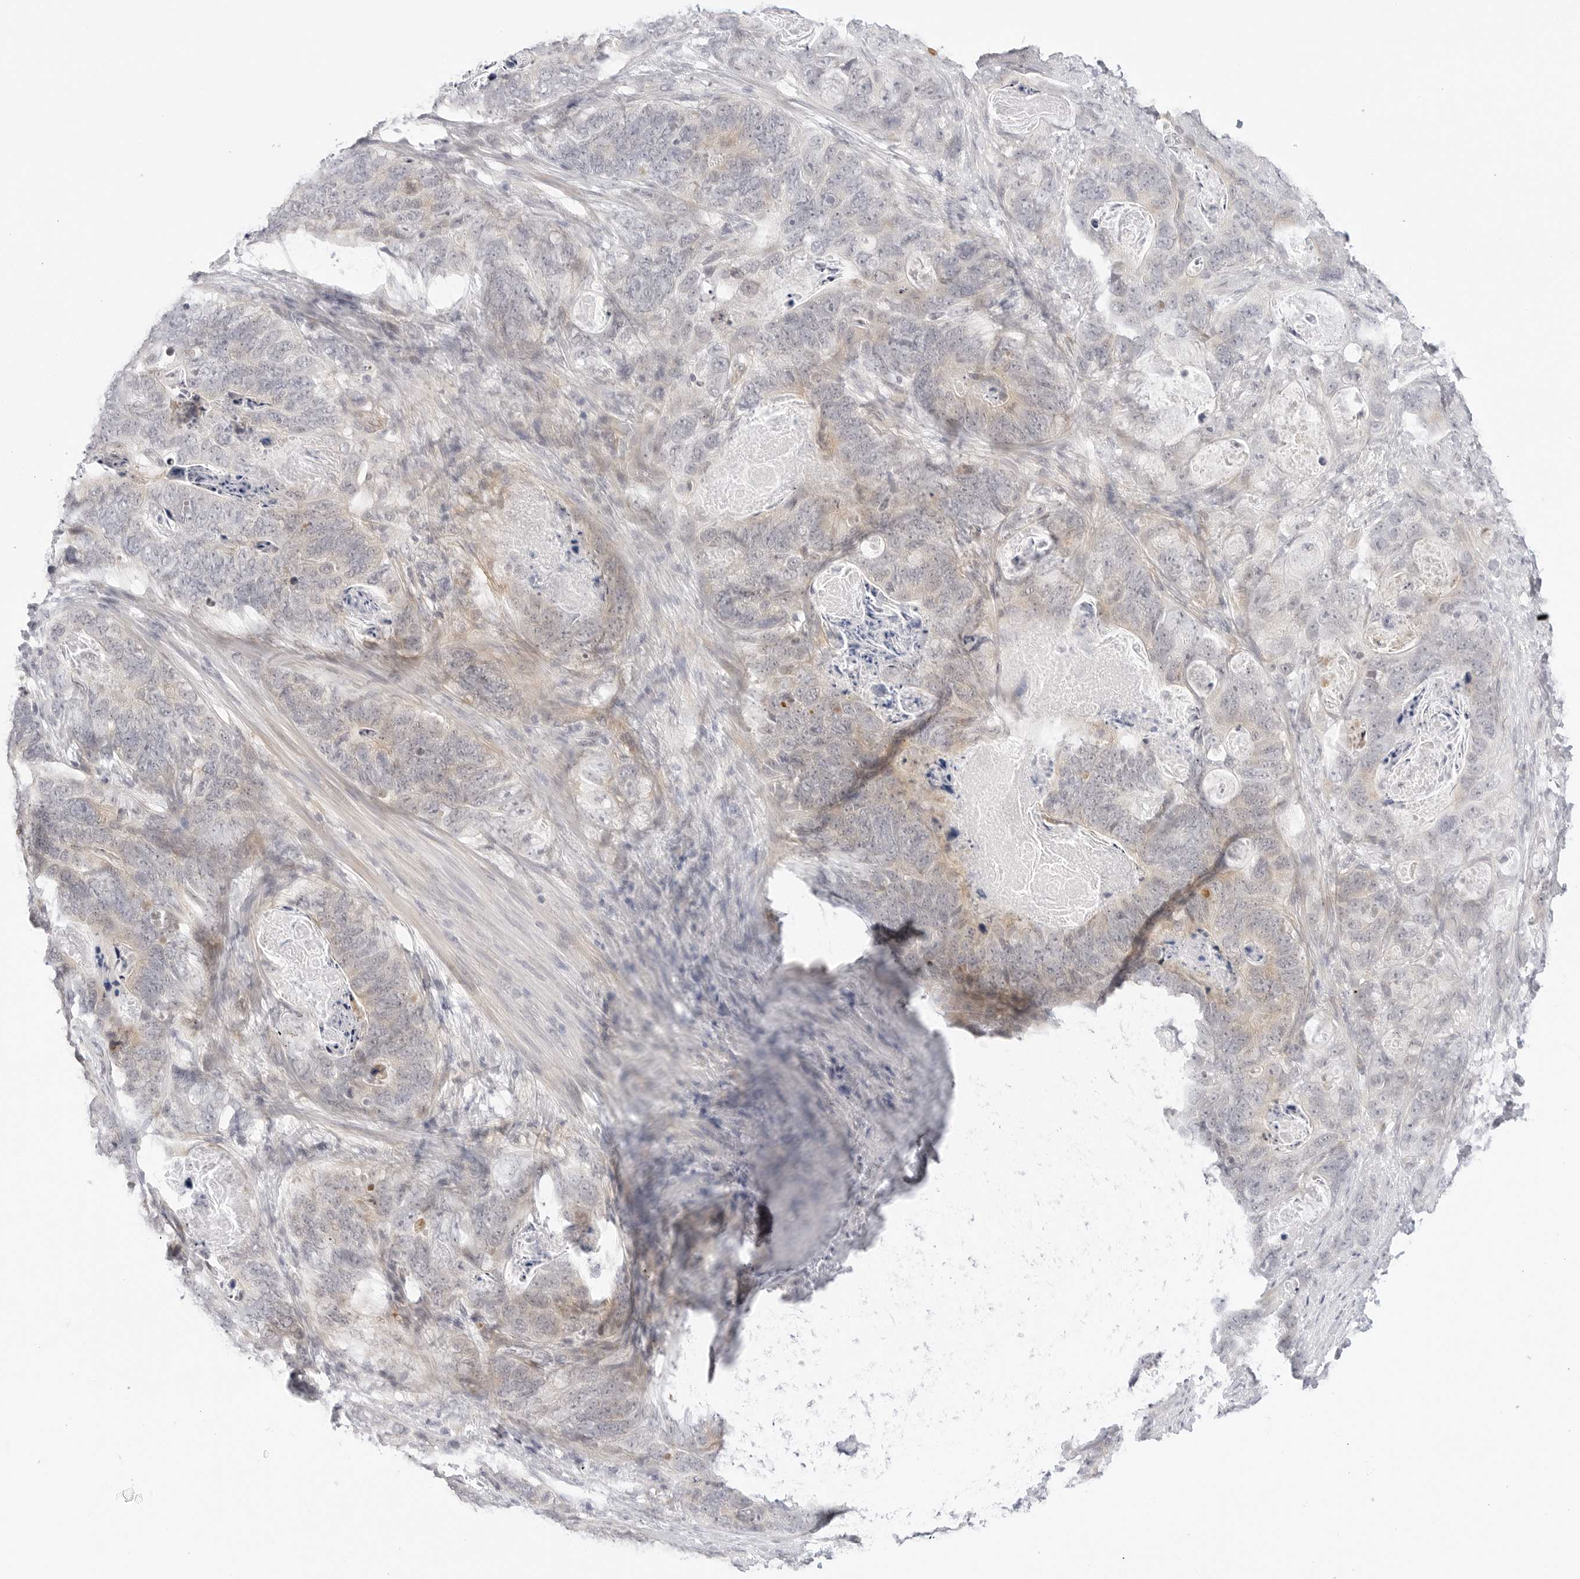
{"staining": {"intensity": "weak", "quantity": "<25%", "location": "cytoplasmic/membranous"}, "tissue": "stomach cancer", "cell_type": "Tumor cells", "image_type": "cancer", "snomed": [{"axis": "morphology", "description": "Normal tissue, NOS"}, {"axis": "morphology", "description": "Adenocarcinoma, NOS"}, {"axis": "topography", "description": "Stomach"}], "caption": "Adenocarcinoma (stomach) was stained to show a protein in brown. There is no significant staining in tumor cells.", "gene": "TCP1", "patient": {"sex": "female", "age": 89}}